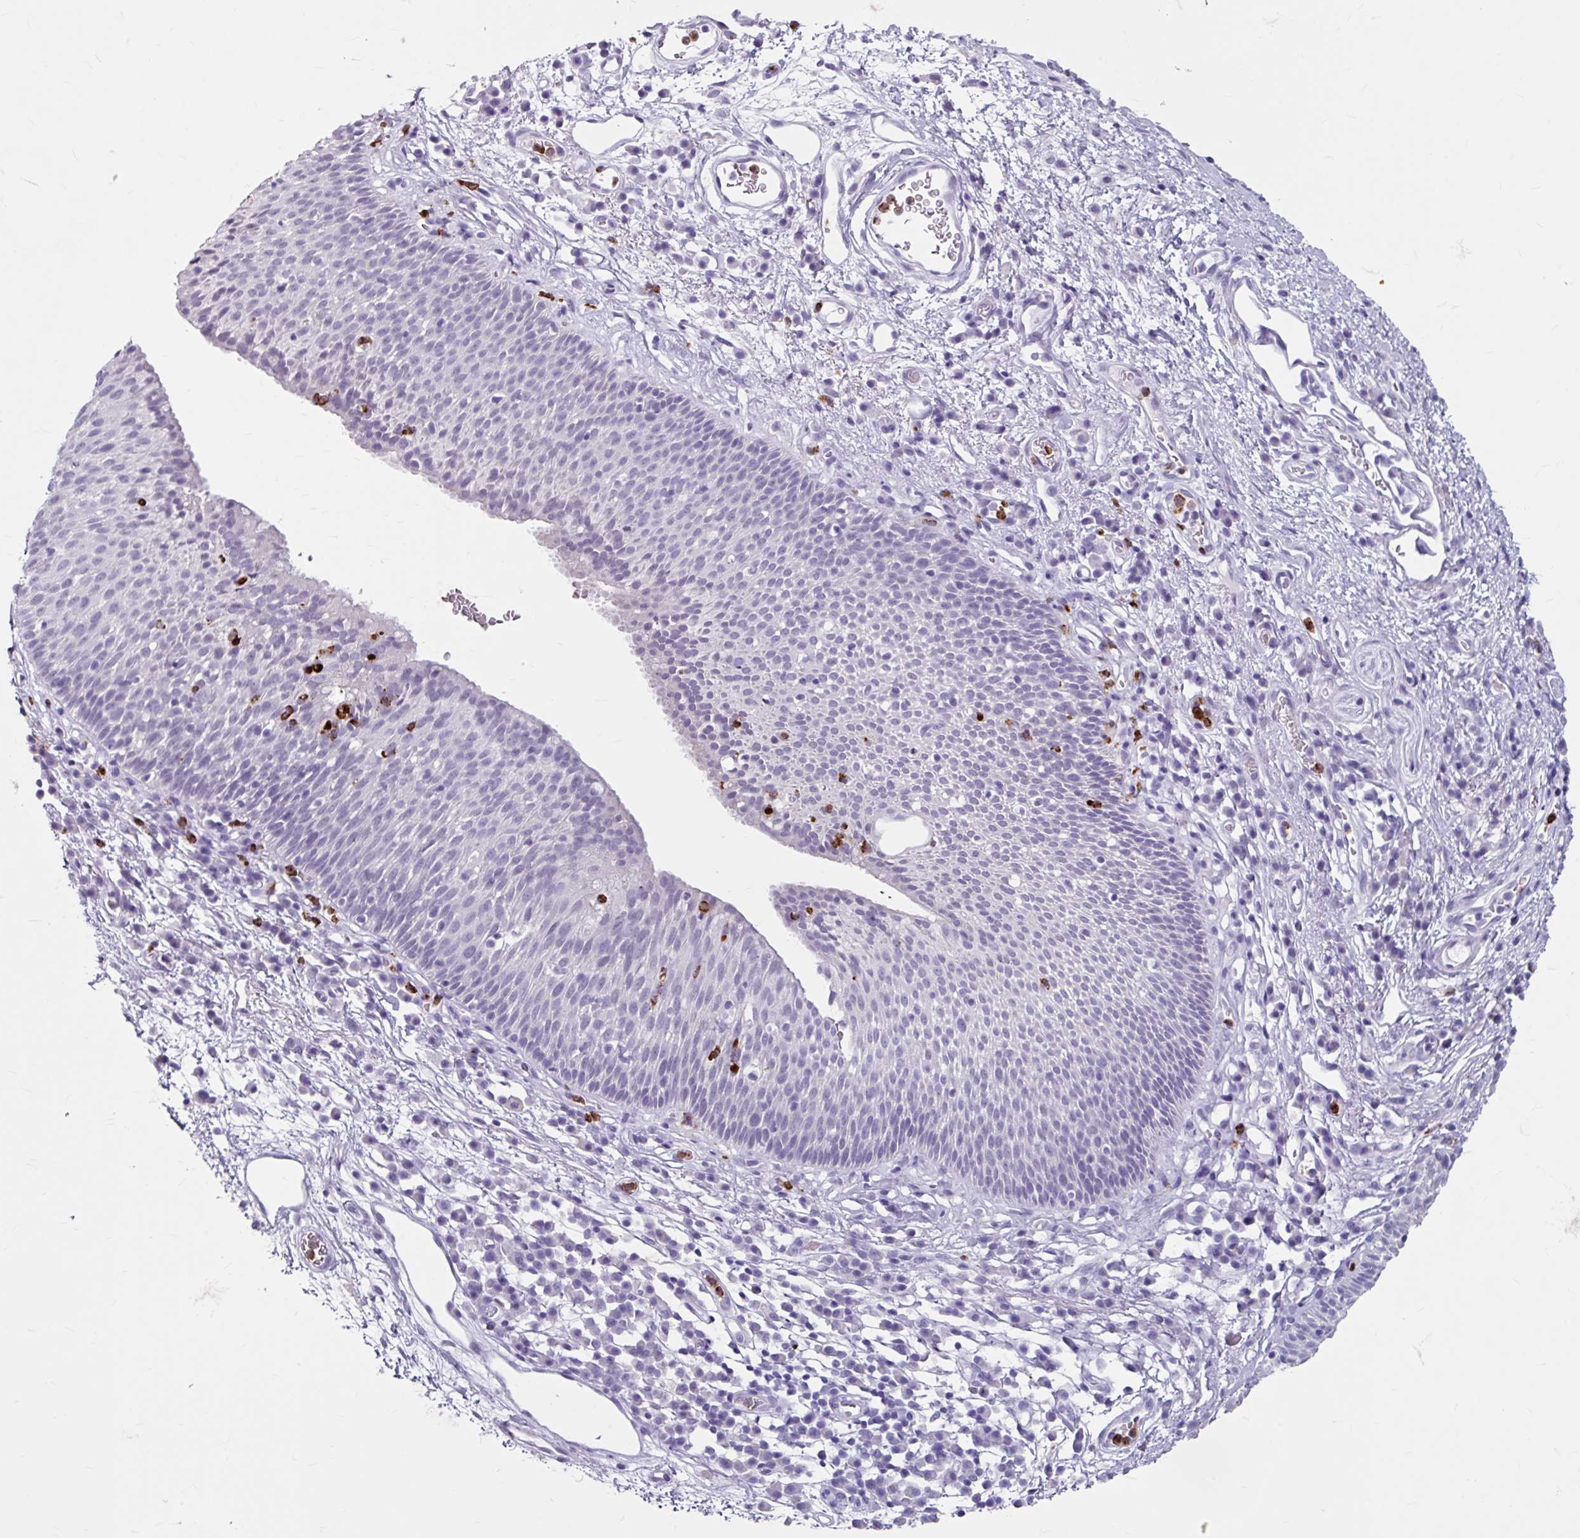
{"staining": {"intensity": "negative", "quantity": "none", "location": "none"}, "tissue": "nasopharynx", "cell_type": "Respiratory epithelial cells", "image_type": "normal", "snomed": [{"axis": "morphology", "description": "Normal tissue, NOS"}, {"axis": "topography", "description": "Lymph node"}, {"axis": "topography", "description": "Cartilage tissue"}, {"axis": "topography", "description": "Nasopharynx"}], "caption": "Immunohistochemistry photomicrograph of normal nasopharynx: human nasopharynx stained with DAB reveals no significant protein staining in respiratory epithelial cells.", "gene": "ANKRD1", "patient": {"sex": "male", "age": 63}}